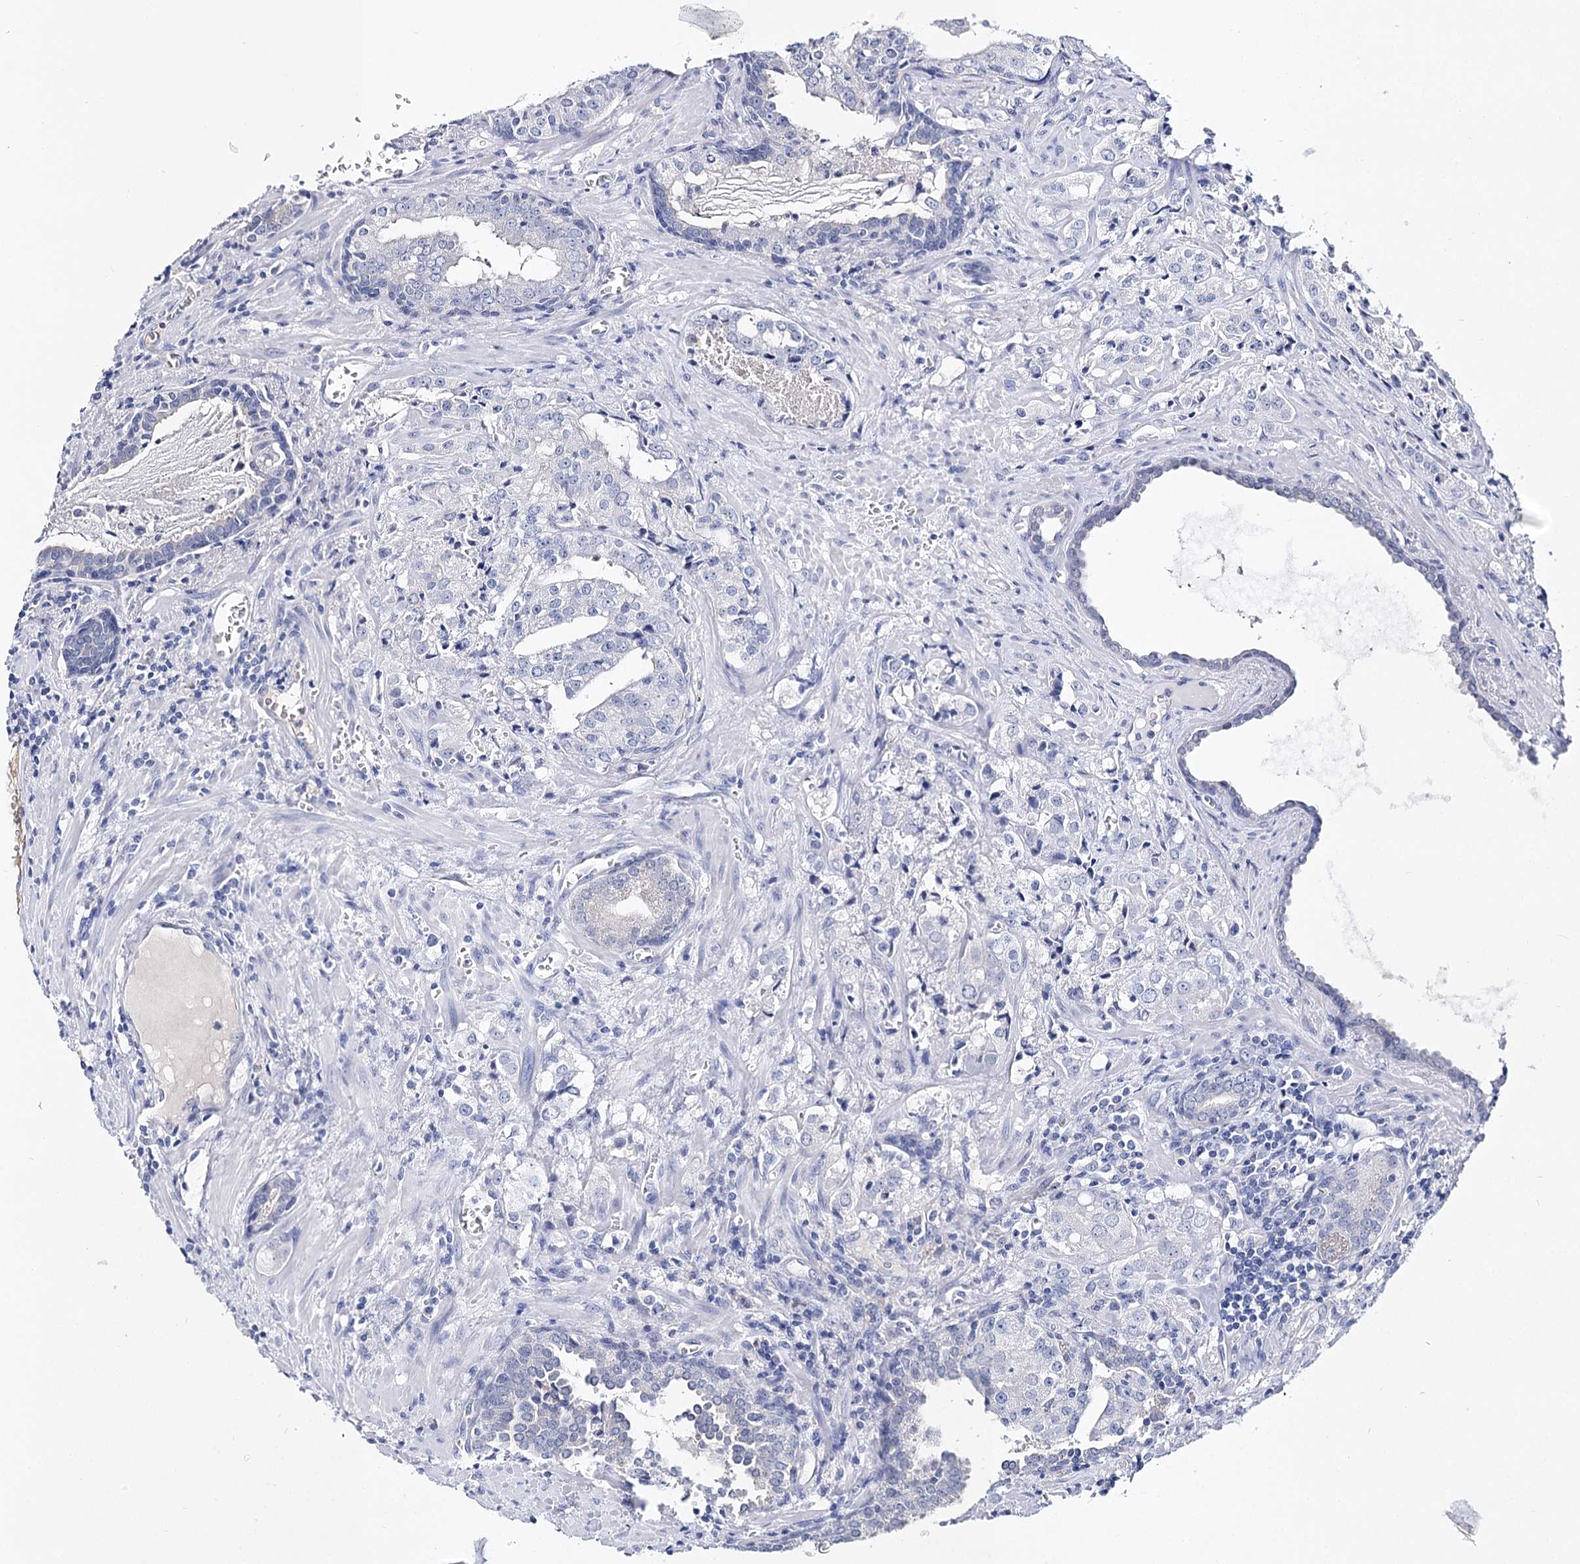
{"staining": {"intensity": "negative", "quantity": "none", "location": "none"}, "tissue": "prostate cancer", "cell_type": "Tumor cells", "image_type": "cancer", "snomed": [{"axis": "morphology", "description": "Adenocarcinoma, High grade"}, {"axis": "topography", "description": "Prostate"}], "caption": "Image shows no significant protein expression in tumor cells of prostate cancer.", "gene": "UGP2", "patient": {"sex": "male", "age": 68}}